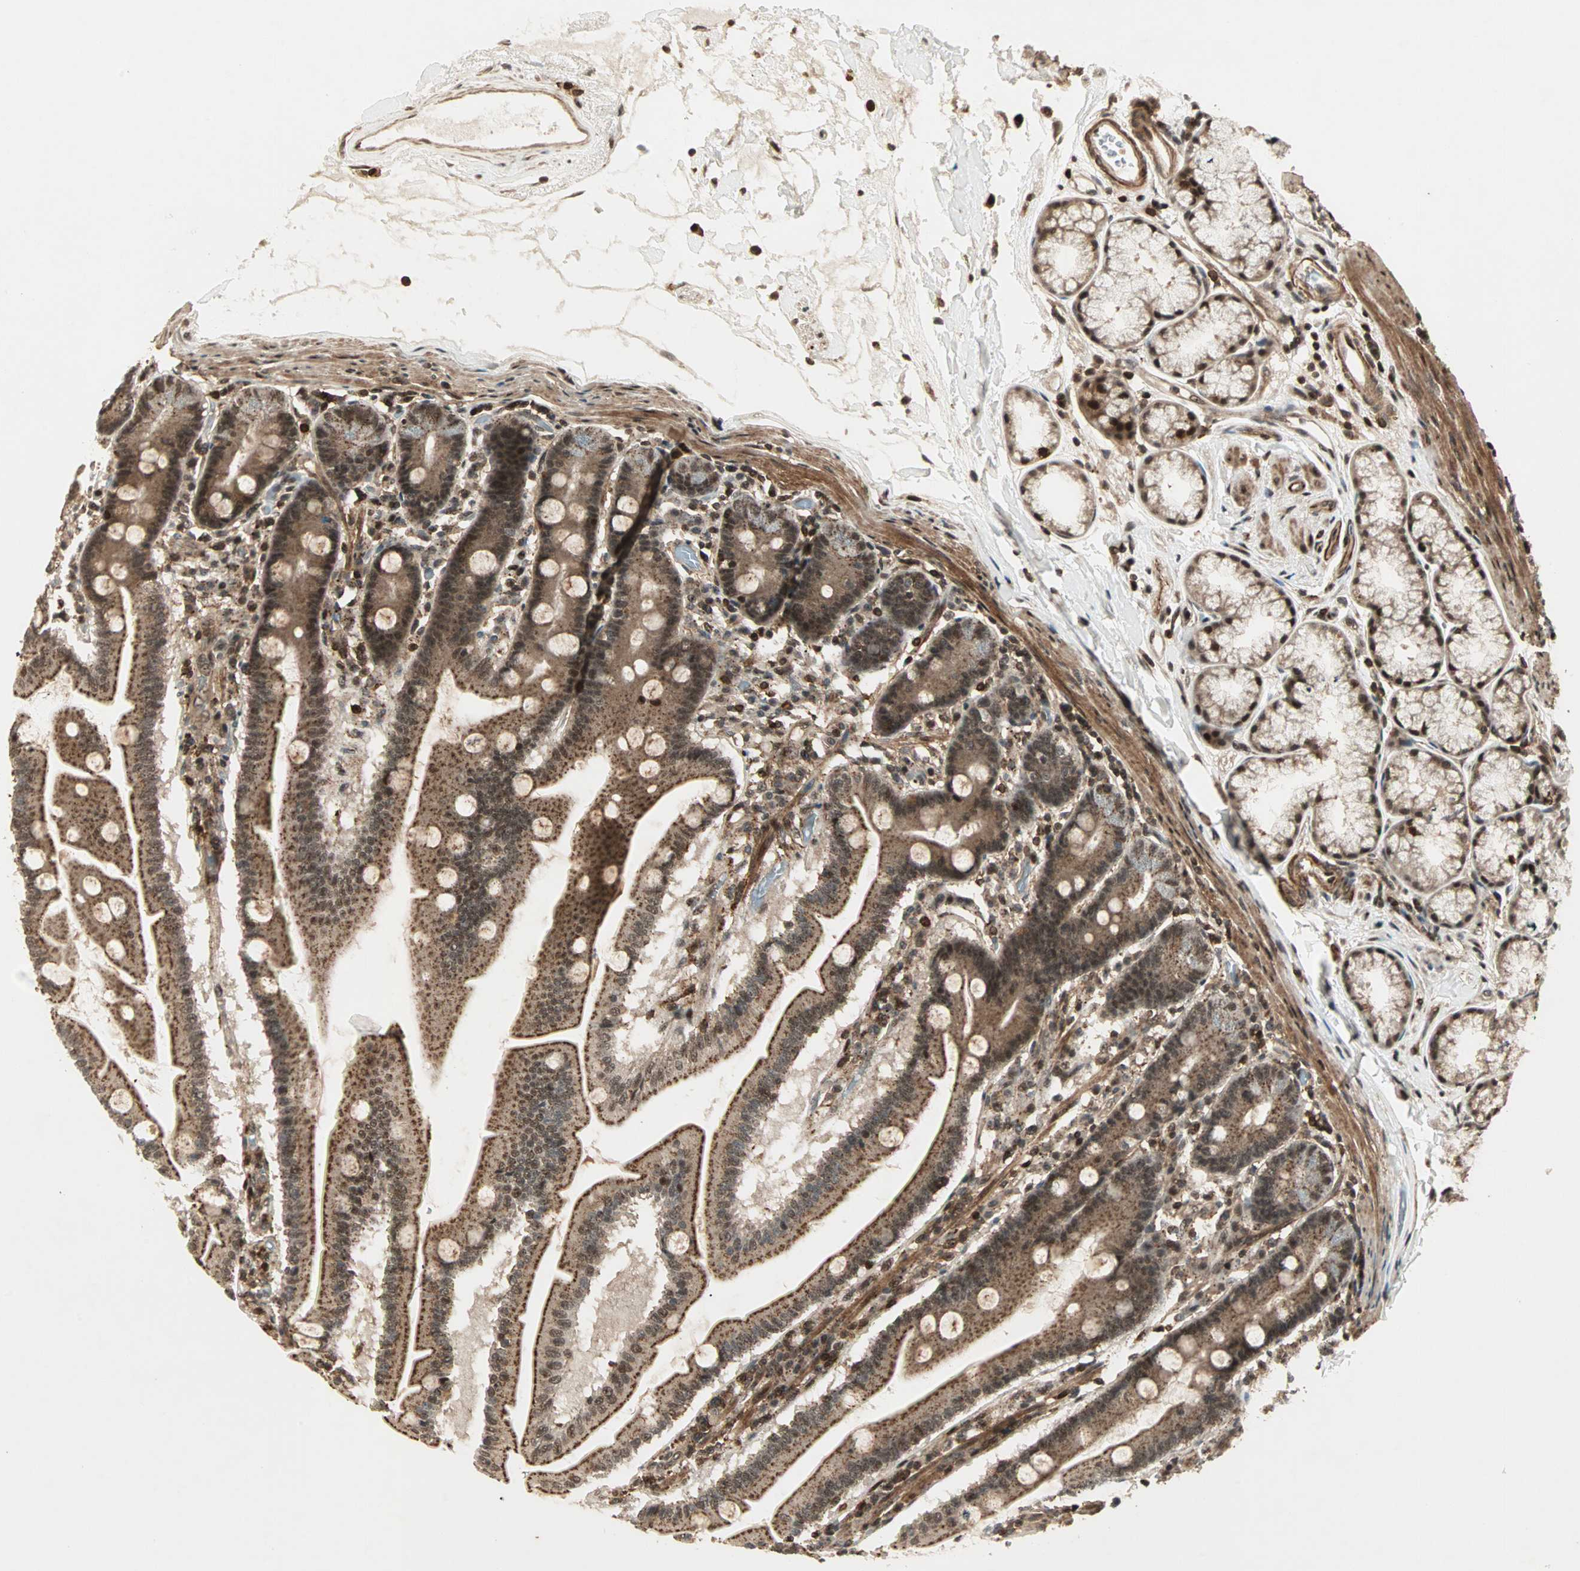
{"staining": {"intensity": "moderate", "quantity": ">75%", "location": "cytoplasmic/membranous,nuclear"}, "tissue": "duodenum", "cell_type": "Glandular cells", "image_type": "normal", "snomed": [{"axis": "morphology", "description": "Normal tissue, NOS"}, {"axis": "topography", "description": "Duodenum"}], "caption": "High-power microscopy captured an IHC image of benign duodenum, revealing moderate cytoplasmic/membranous,nuclear positivity in approximately >75% of glandular cells. (Stains: DAB in brown, nuclei in blue, Microscopy: brightfield microscopy at high magnification).", "gene": "ZBED9", "patient": {"sex": "female", "age": 64}}